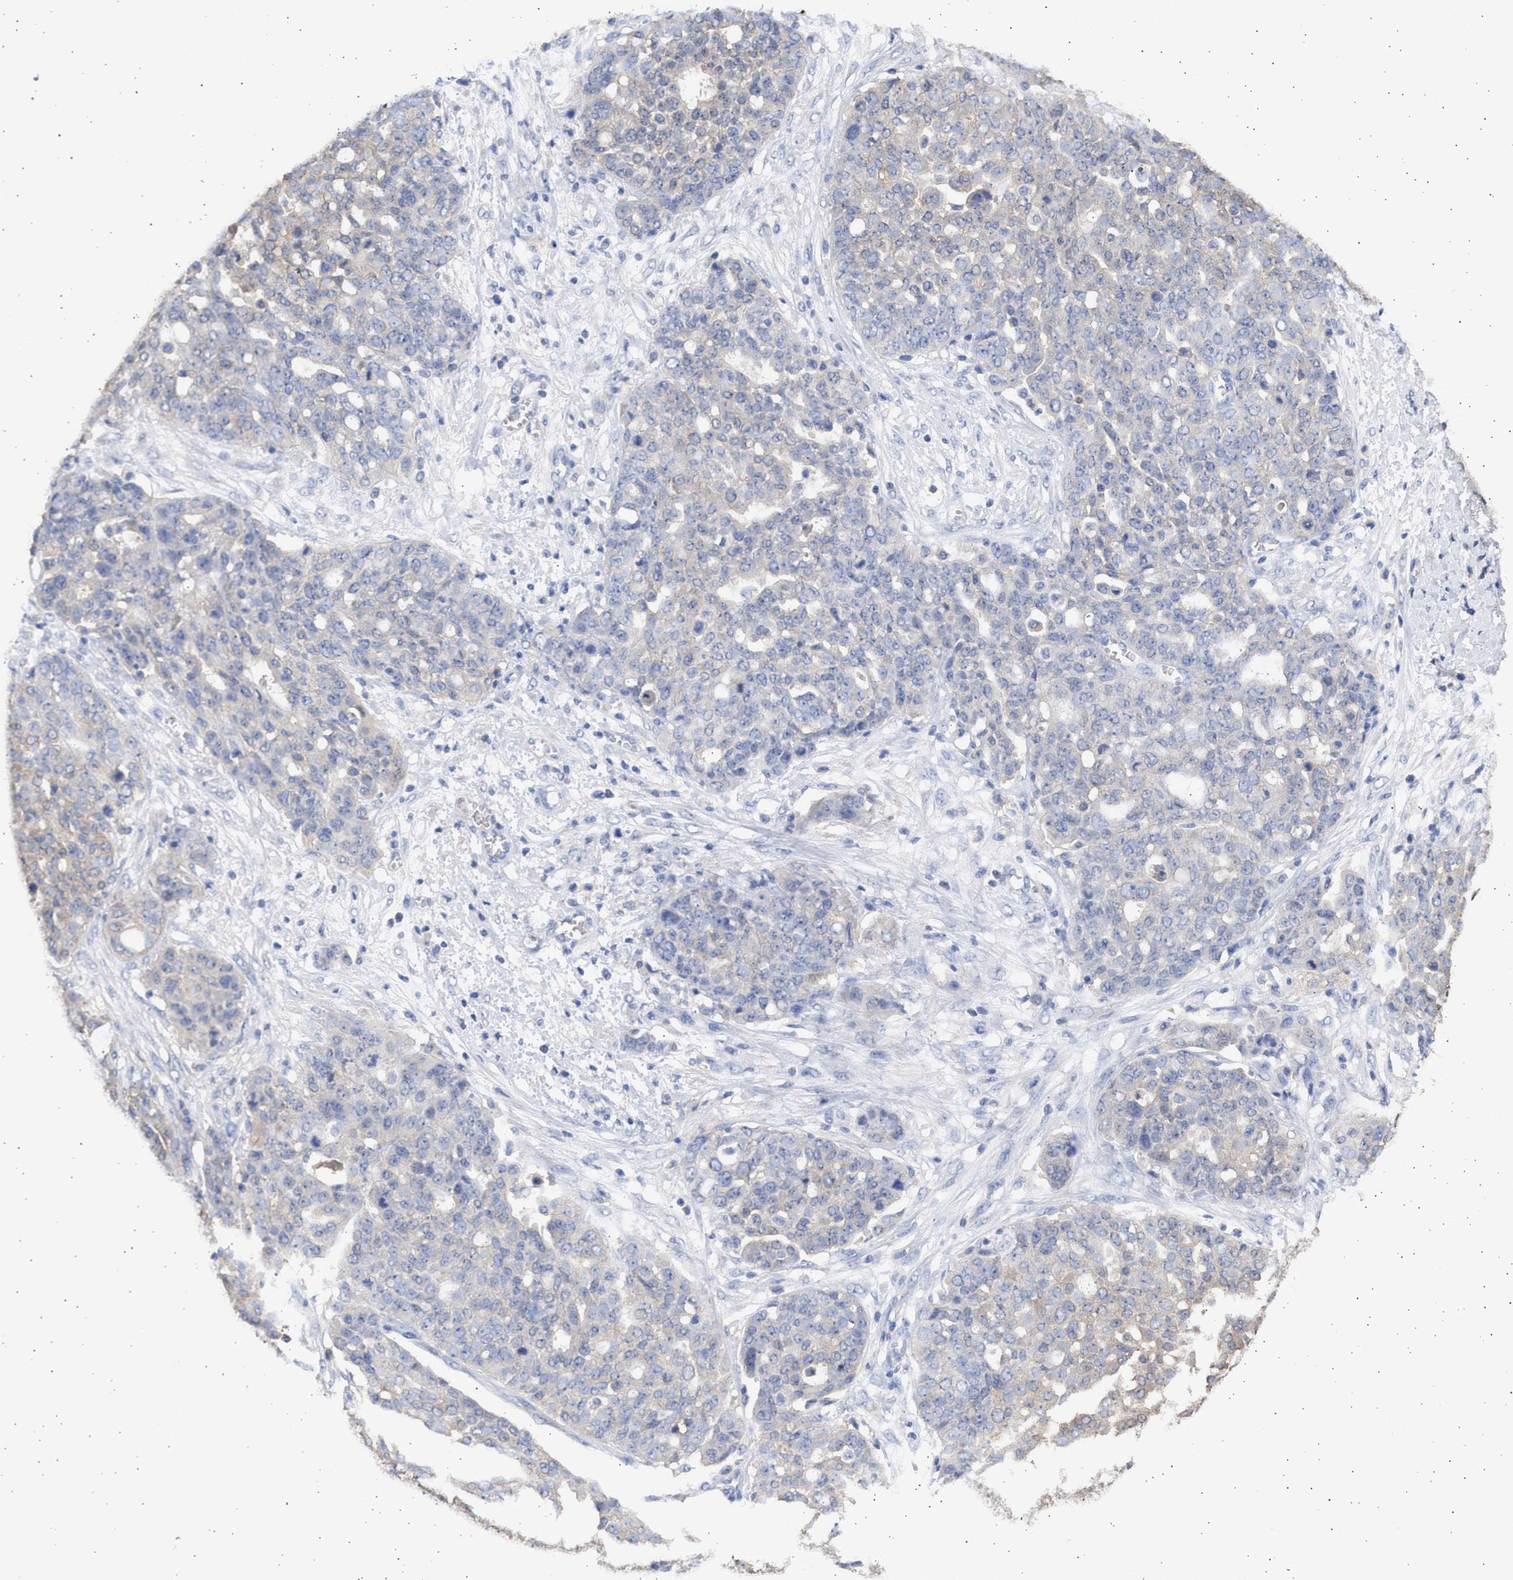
{"staining": {"intensity": "weak", "quantity": "<25%", "location": "cytoplasmic/membranous"}, "tissue": "ovarian cancer", "cell_type": "Tumor cells", "image_type": "cancer", "snomed": [{"axis": "morphology", "description": "Cystadenocarcinoma, serous, NOS"}, {"axis": "topography", "description": "Soft tissue"}, {"axis": "topography", "description": "Ovary"}], "caption": "Micrograph shows no protein positivity in tumor cells of ovarian cancer (serous cystadenocarcinoma) tissue.", "gene": "ALDOC", "patient": {"sex": "female", "age": 57}}